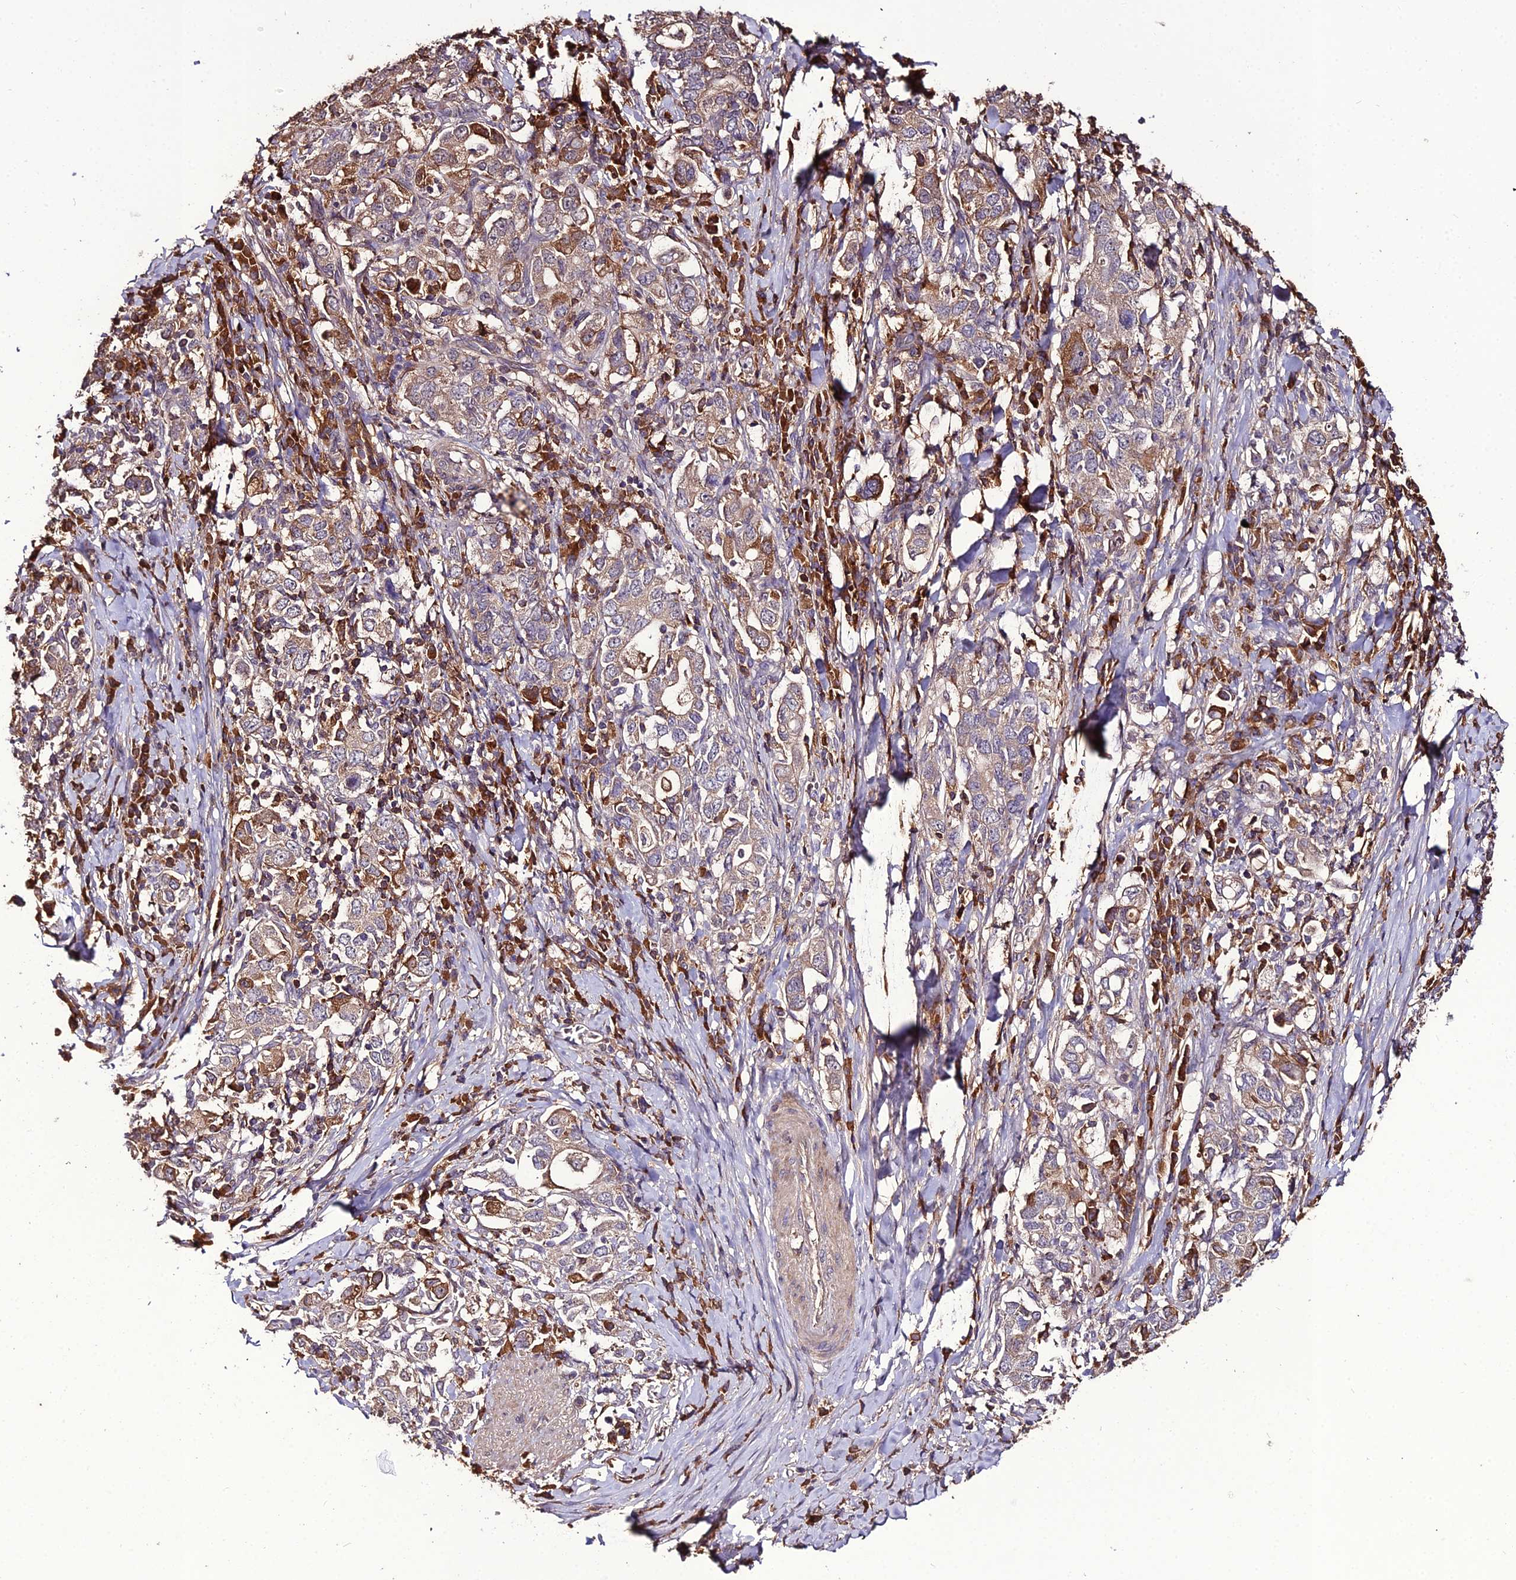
{"staining": {"intensity": "weak", "quantity": ">75%", "location": "cytoplasmic/membranous"}, "tissue": "stomach cancer", "cell_type": "Tumor cells", "image_type": "cancer", "snomed": [{"axis": "morphology", "description": "Adenocarcinoma, NOS"}, {"axis": "topography", "description": "Stomach, upper"}, {"axis": "topography", "description": "Stomach"}], "caption": "Immunohistochemical staining of stomach adenocarcinoma demonstrates low levels of weak cytoplasmic/membranous protein expression in about >75% of tumor cells.", "gene": "KCTD16", "patient": {"sex": "male", "age": 62}}